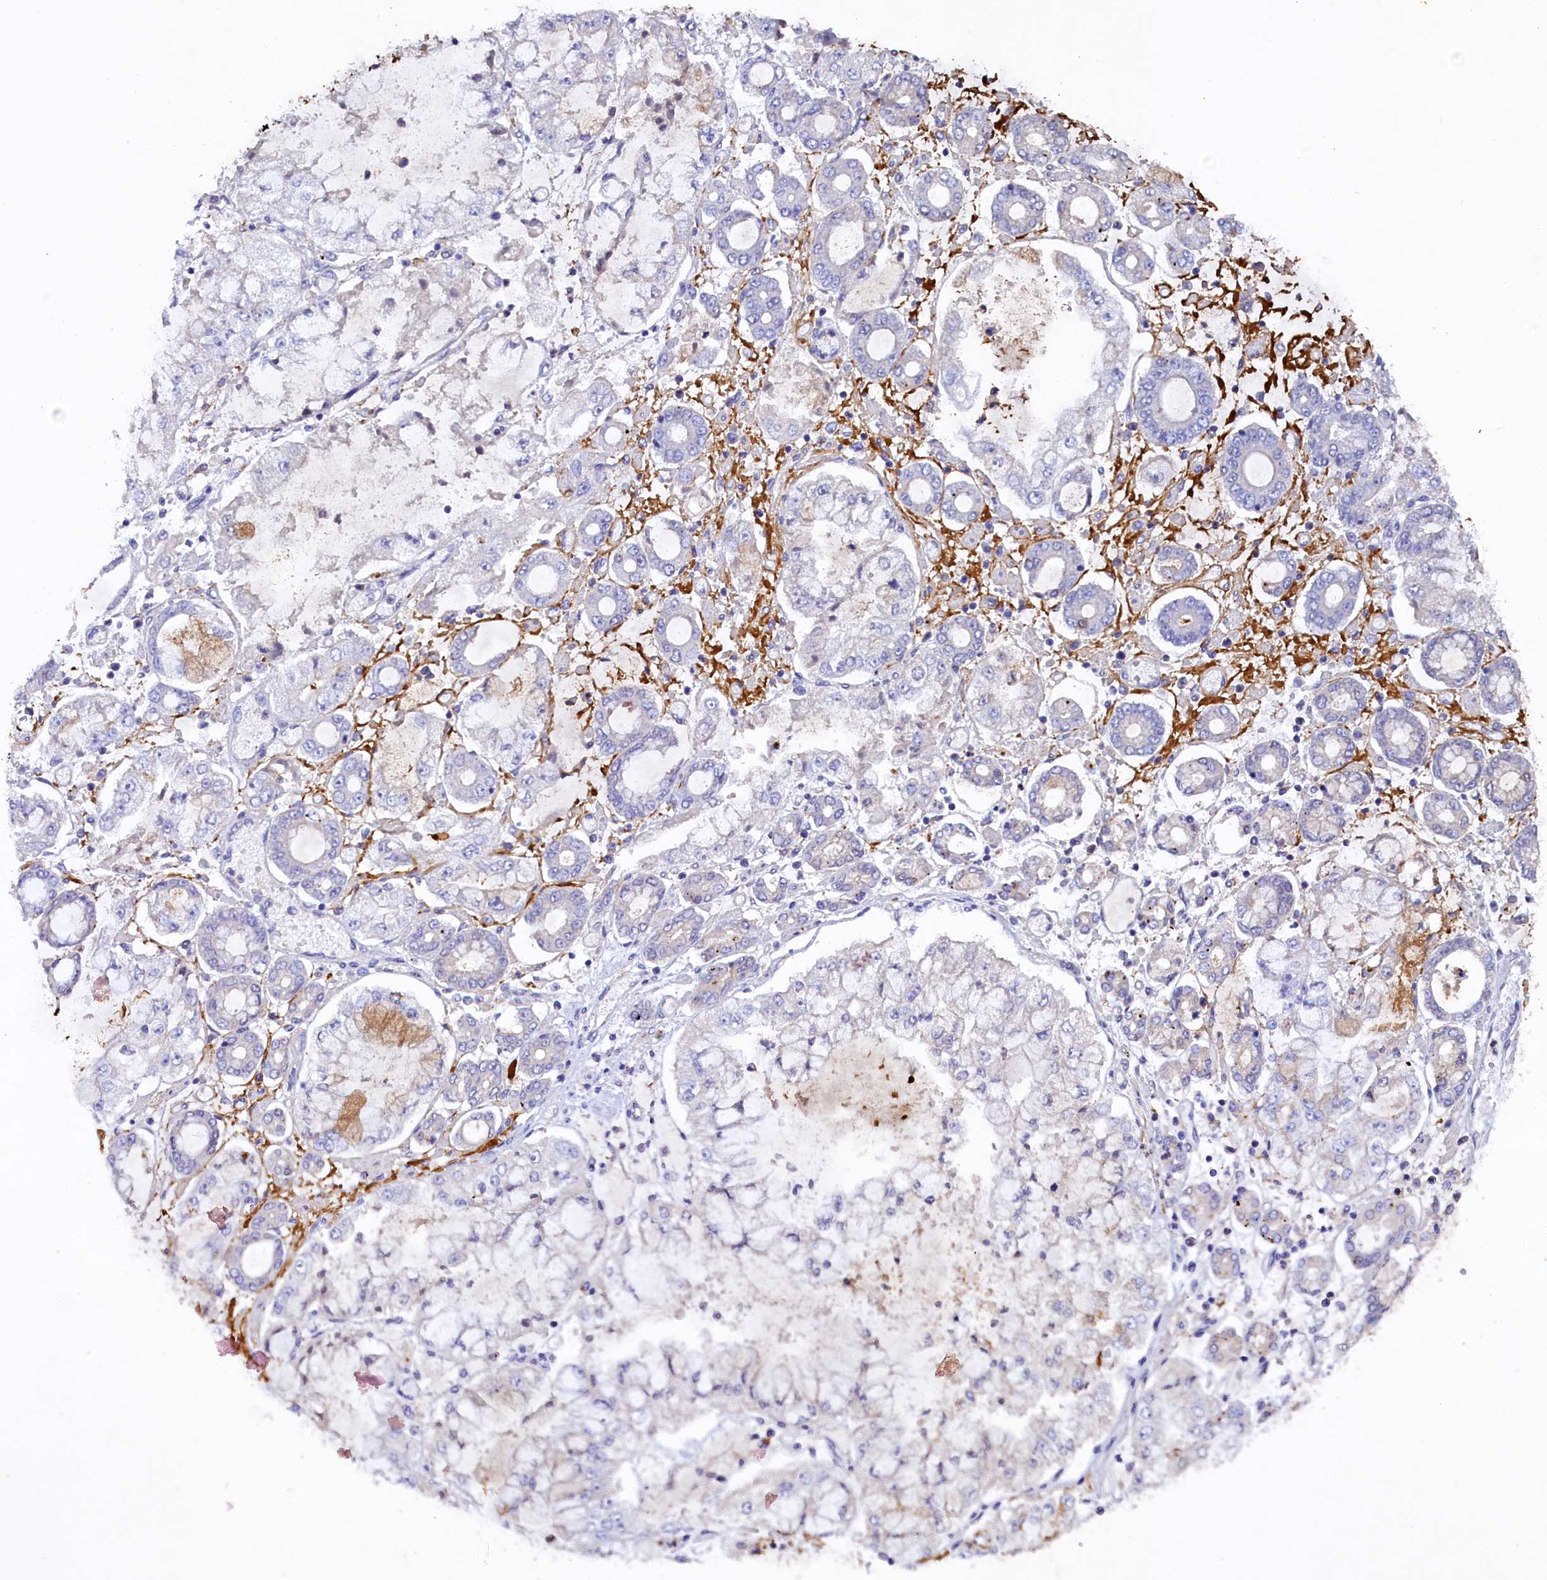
{"staining": {"intensity": "negative", "quantity": "none", "location": "none"}, "tissue": "stomach cancer", "cell_type": "Tumor cells", "image_type": "cancer", "snomed": [{"axis": "morphology", "description": "Adenocarcinoma, NOS"}, {"axis": "topography", "description": "Stomach"}], "caption": "Stomach adenocarcinoma was stained to show a protein in brown. There is no significant expression in tumor cells.", "gene": "TGDS", "patient": {"sex": "male", "age": 76}}